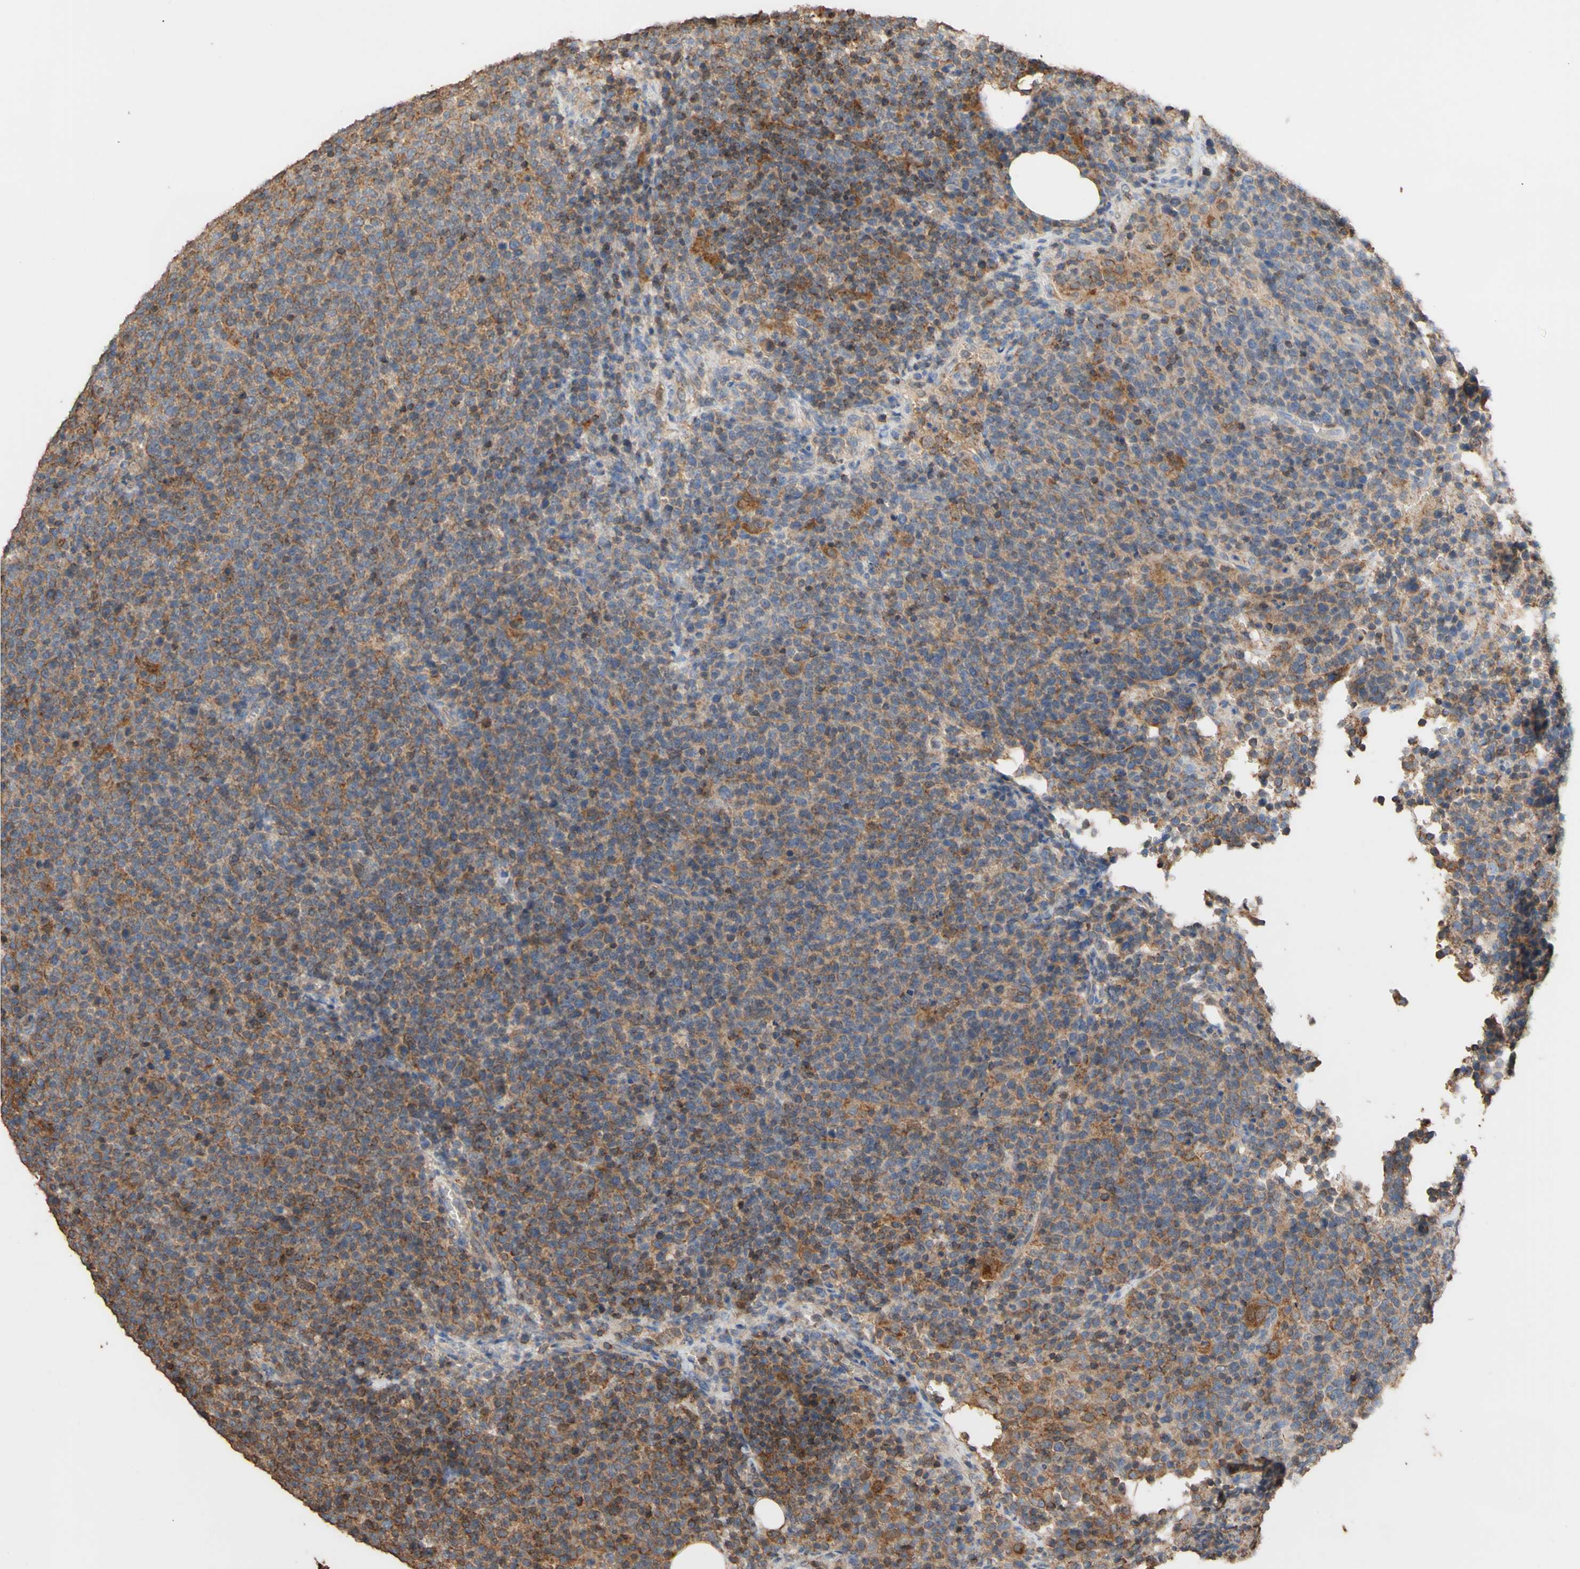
{"staining": {"intensity": "moderate", "quantity": ">75%", "location": "cytoplasmic/membranous"}, "tissue": "lymphoma", "cell_type": "Tumor cells", "image_type": "cancer", "snomed": [{"axis": "morphology", "description": "Malignant lymphoma, non-Hodgkin's type, High grade"}, {"axis": "topography", "description": "Lymph node"}], "caption": "Lymphoma stained with a protein marker demonstrates moderate staining in tumor cells.", "gene": "ALDH9A1", "patient": {"sex": "male", "age": 61}}